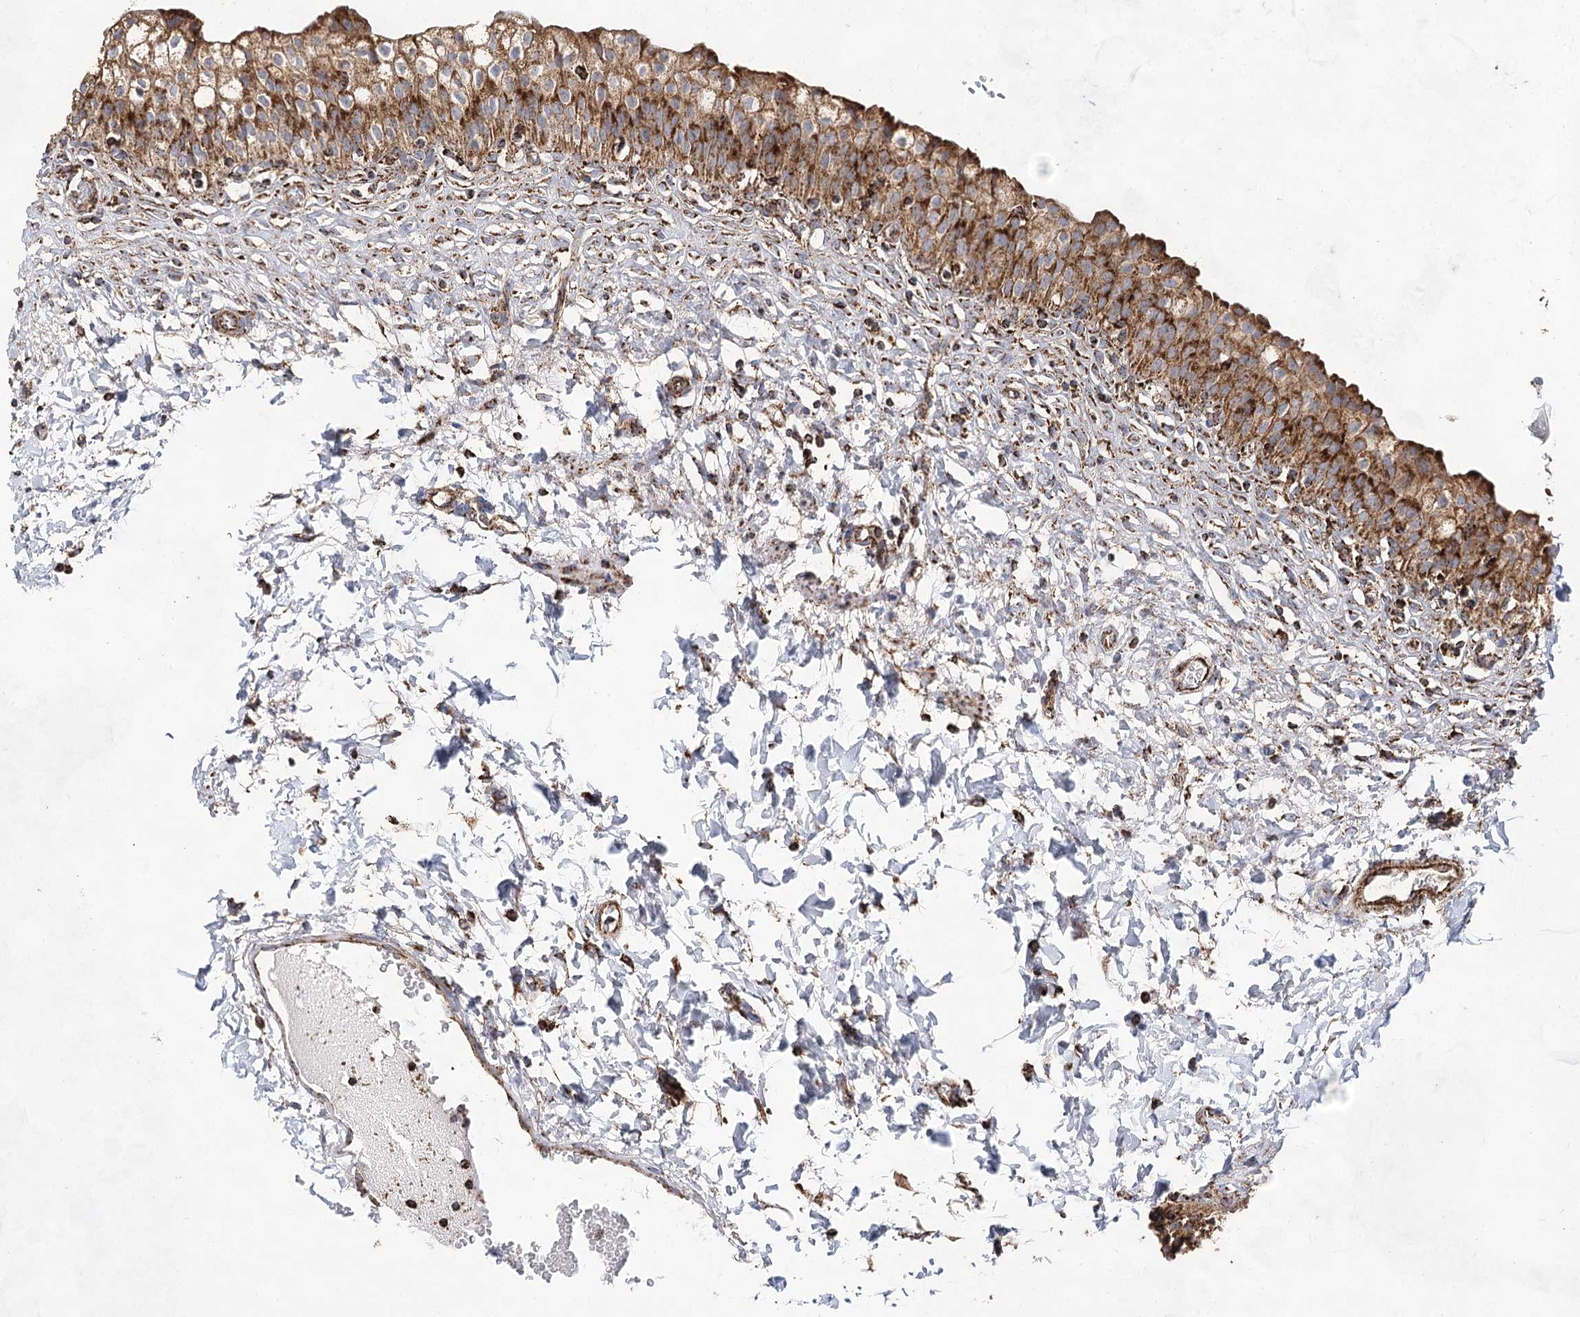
{"staining": {"intensity": "strong", "quantity": ">75%", "location": "cytoplasmic/membranous"}, "tissue": "urinary bladder", "cell_type": "Urothelial cells", "image_type": "normal", "snomed": [{"axis": "morphology", "description": "Normal tissue, NOS"}, {"axis": "topography", "description": "Urinary bladder"}], "caption": "Protein staining of unremarkable urinary bladder reveals strong cytoplasmic/membranous positivity in approximately >75% of urothelial cells. The protein of interest is shown in brown color, while the nuclei are stained blue.", "gene": "NADK2", "patient": {"sex": "male", "age": 55}}